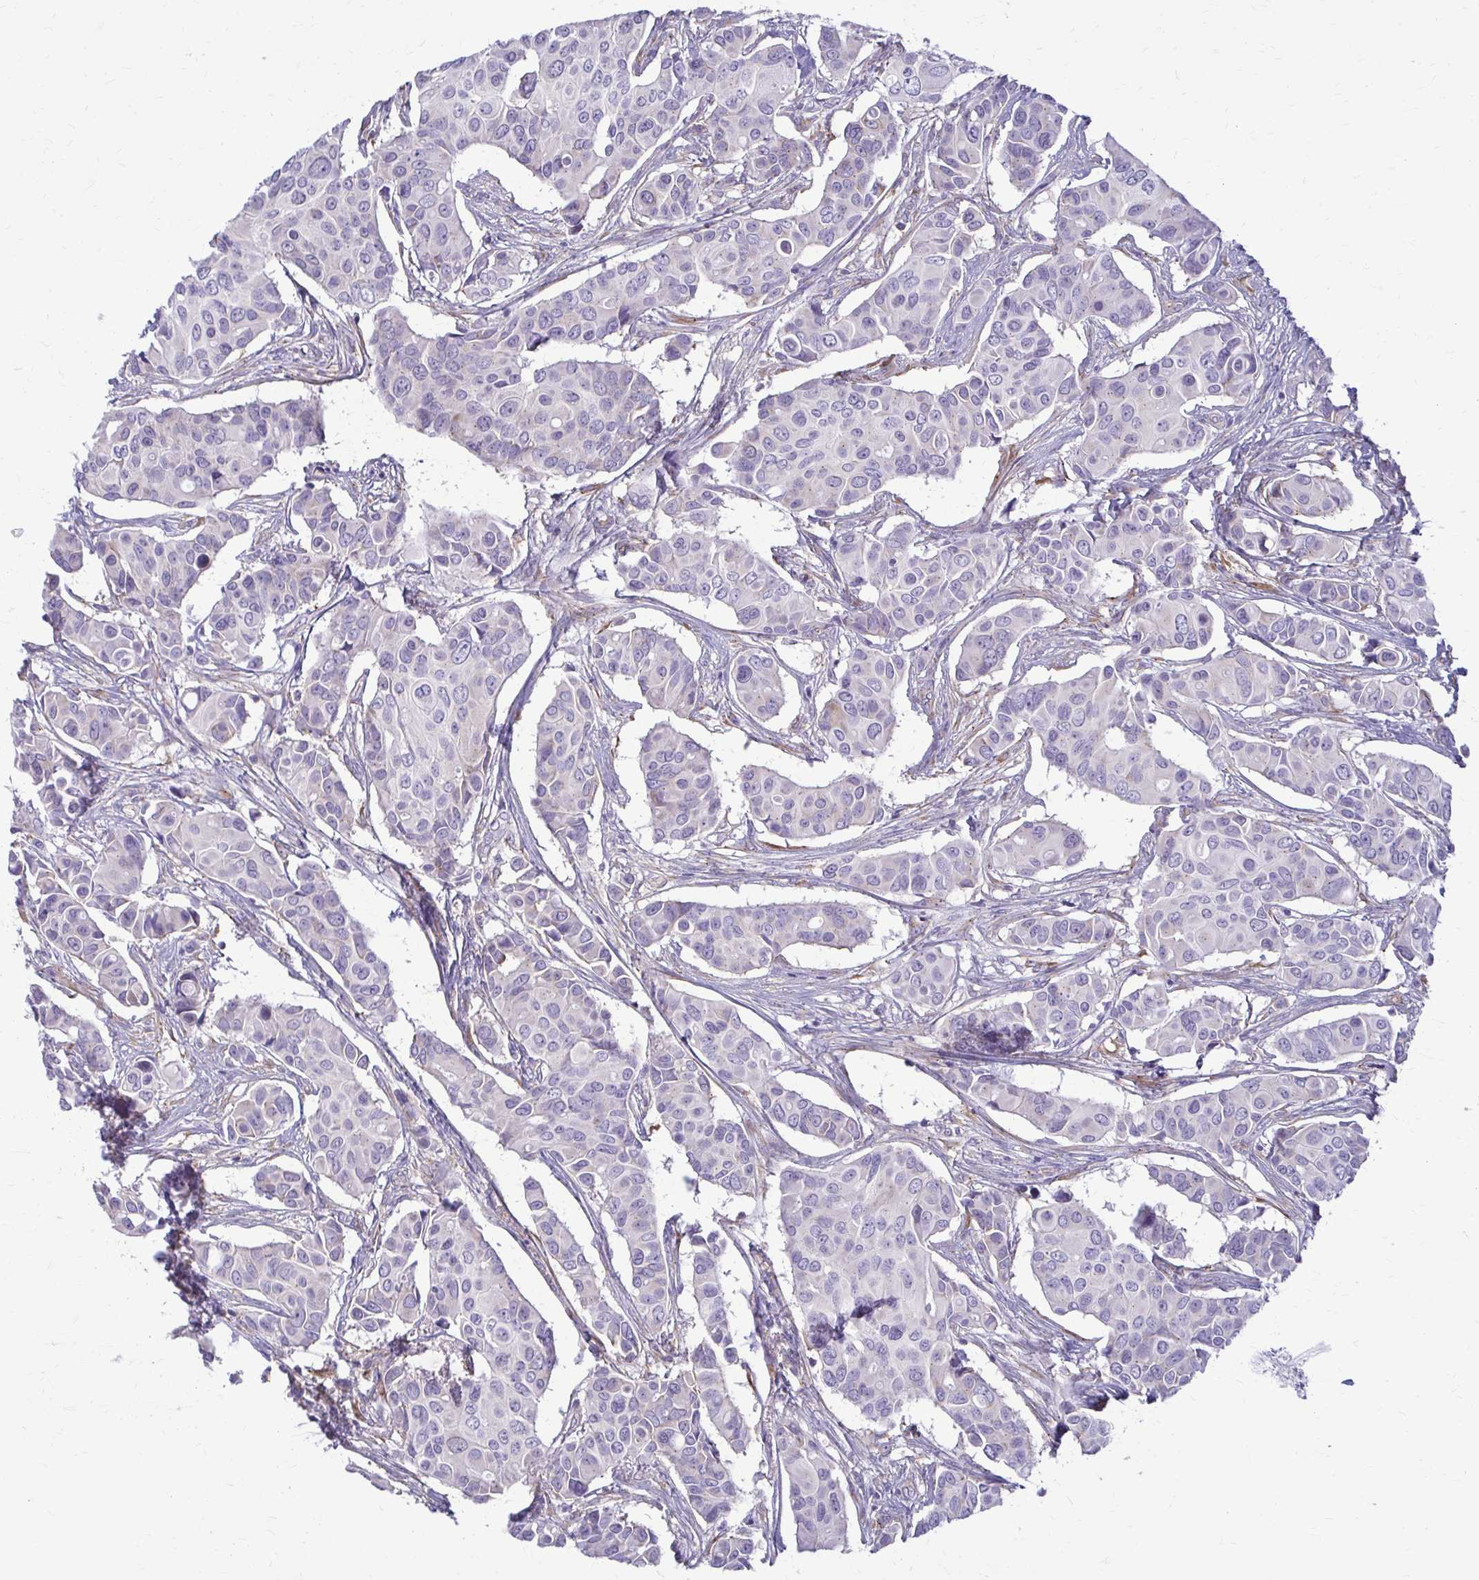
{"staining": {"intensity": "negative", "quantity": "none", "location": "none"}, "tissue": "breast cancer", "cell_type": "Tumor cells", "image_type": "cancer", "snomed": [{"axis": "morphology", "description": "Normal tissue, NOS"}, {"axis": "morphology", "description": "Duct carcinoma"}, {"axis": "topography", "description": "Skin"}, {"axis": "topography", "description": "Breast"}], "caption": "IHC of human invasive ductal carcinoma (breast) exhibits no staining in tumor cells. (Stains: DAB immunohistochemistry (IHC) with hematoxylin counter stain, Microscopy: brightfield microscopy at high magnification).", "gene": "DEPP1", "patient": {"sex": "female", "age": 54}}